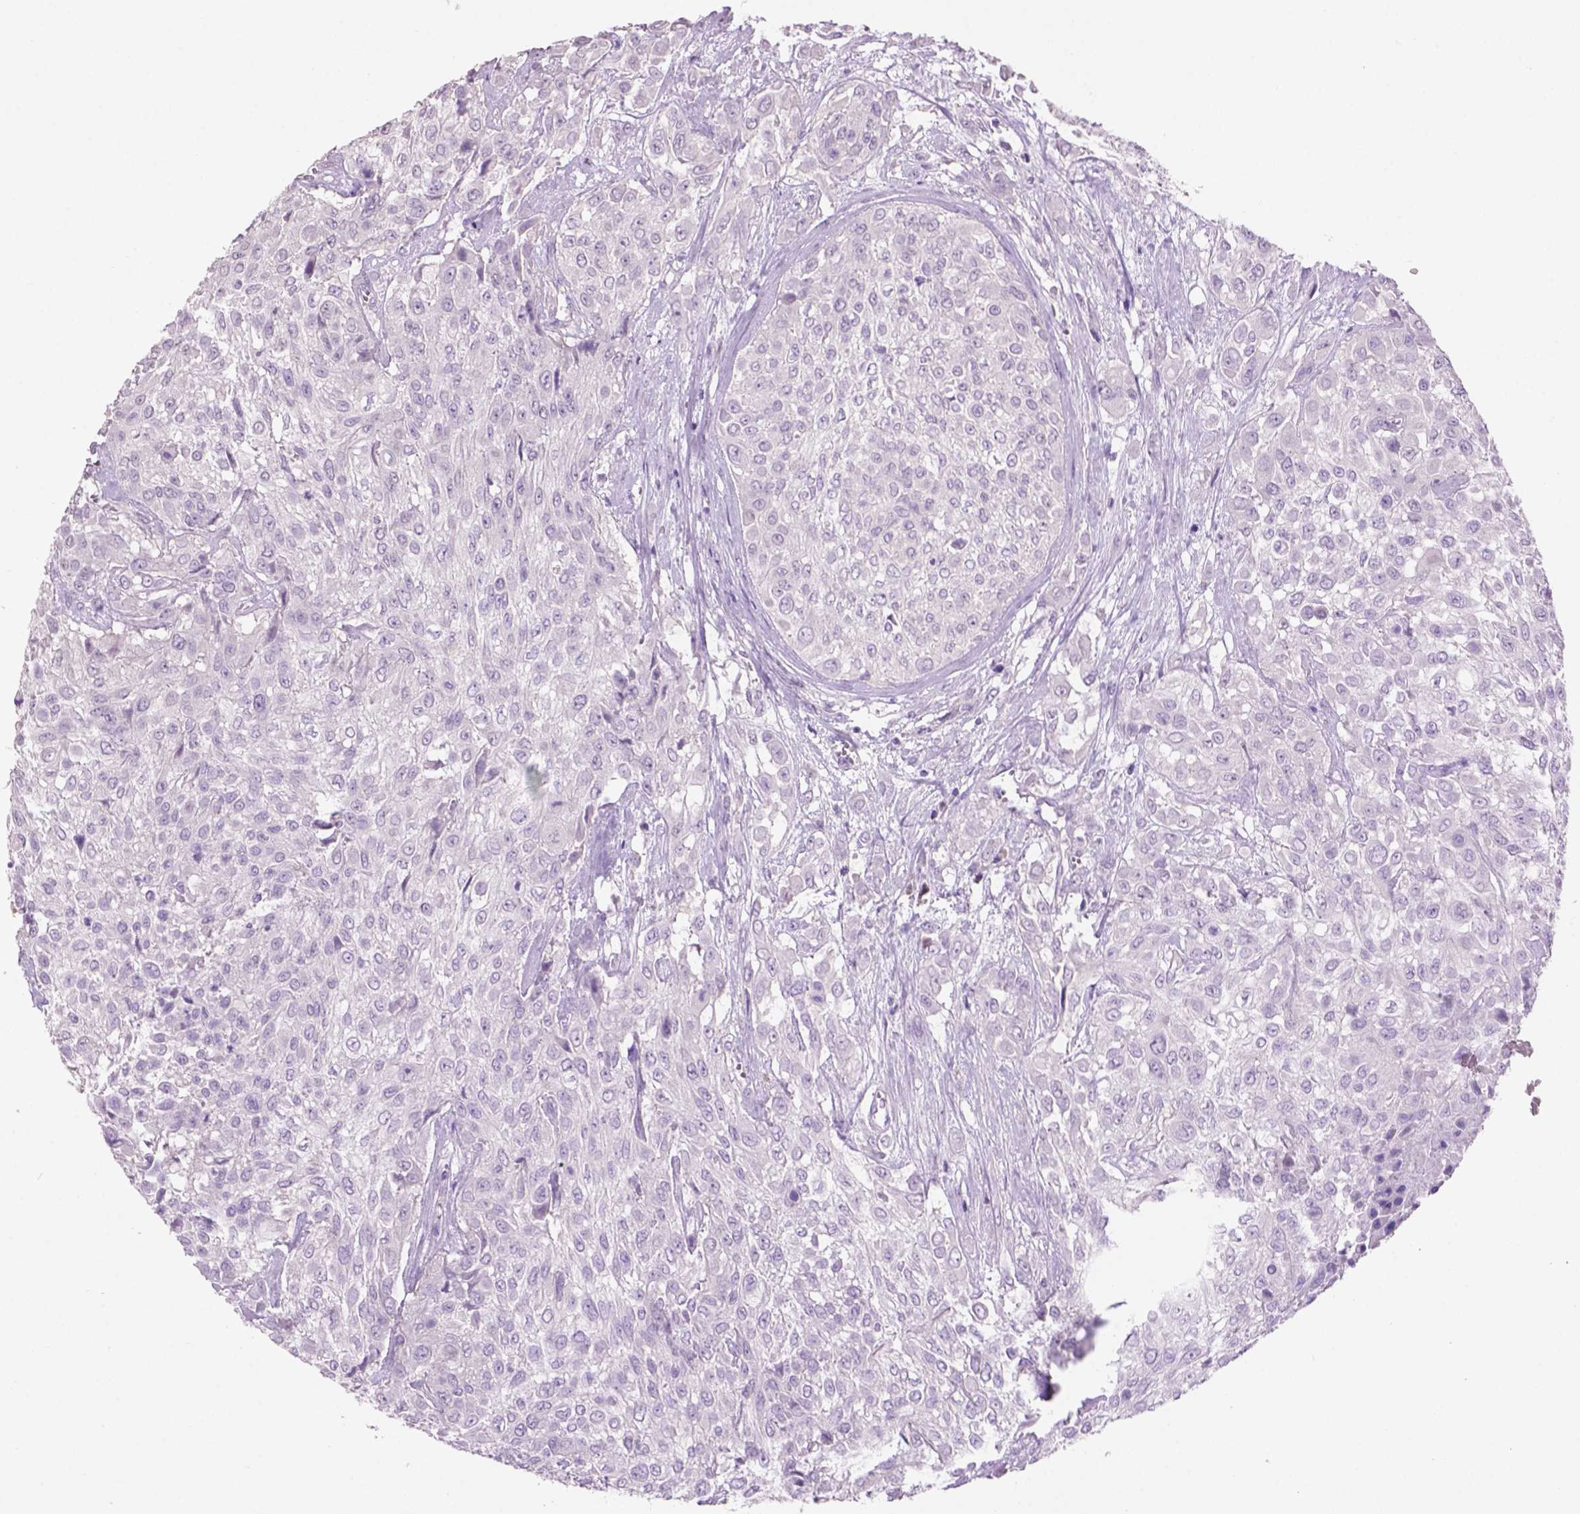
{"staining": {"intensity": "negative", "quantity": "none", "location": "none"}, "tissue": "urothelial cancer", "cell_type": "Tumor cells", "image_type": "cancer", "snomed": [{"axis": "morphology", "description": "Urothelial carcinoma, High grade"}, {"axis": "topography", "description": "Urinary bladder"}], "caption": "An immunohistochemistry (IHC) image of high-grade urothelial carcinoma is shown. There is no staining in tumor cells of high-grade urothelial carcinoma. (DAB (3,3'-diaminobenzidine) immunohistochemistry, high magnification).", "gene": "CRYBA4", "patient": {"sex": "male", "age": 57}}